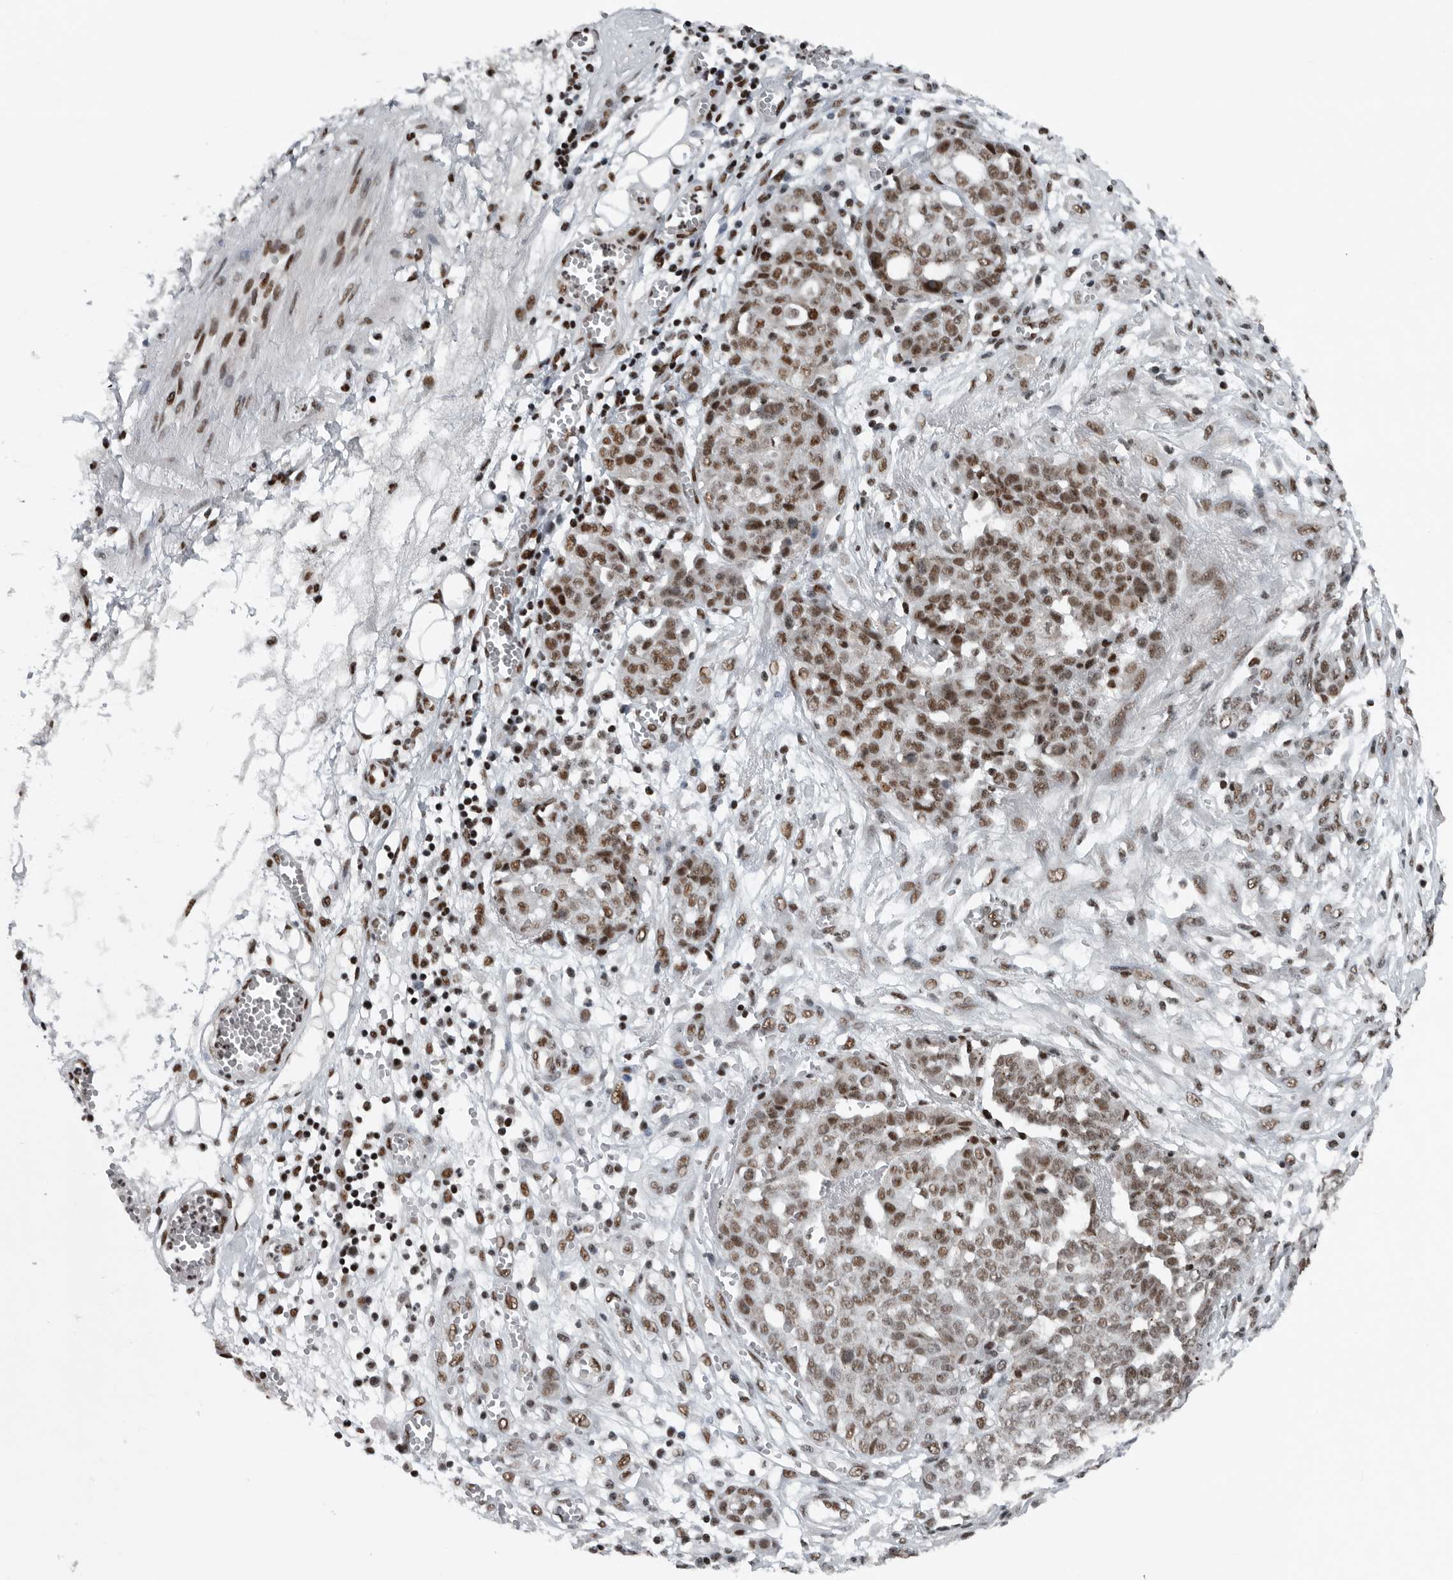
{"staining": {"intensity": "weak", "quantity": ">75%", "location": "nuclear"}, "tissue": "ovarian cancer", "cell_type": "Tumor cells", "image_type": "cancer", "snomed": [{"axis": "morphology", "description": "Cystadenocarcinoma, serous, NOS"}, {"axis": "topography", "description": "Soft tissue"}, {"axis": "topography", "description": "Ovary"}], "caption": "Immunohistochemistry histopathology image of neoplastic tissue: human ovarian cancer stained using immunohistochemistry (IHC) demonstrates low levels of weak protein expression localized specifically in the nuclear of tumor cells, appearing as a nuclear brown color.", "gene": "SENP7", "patient": {"sex": "female", "age": 57}}